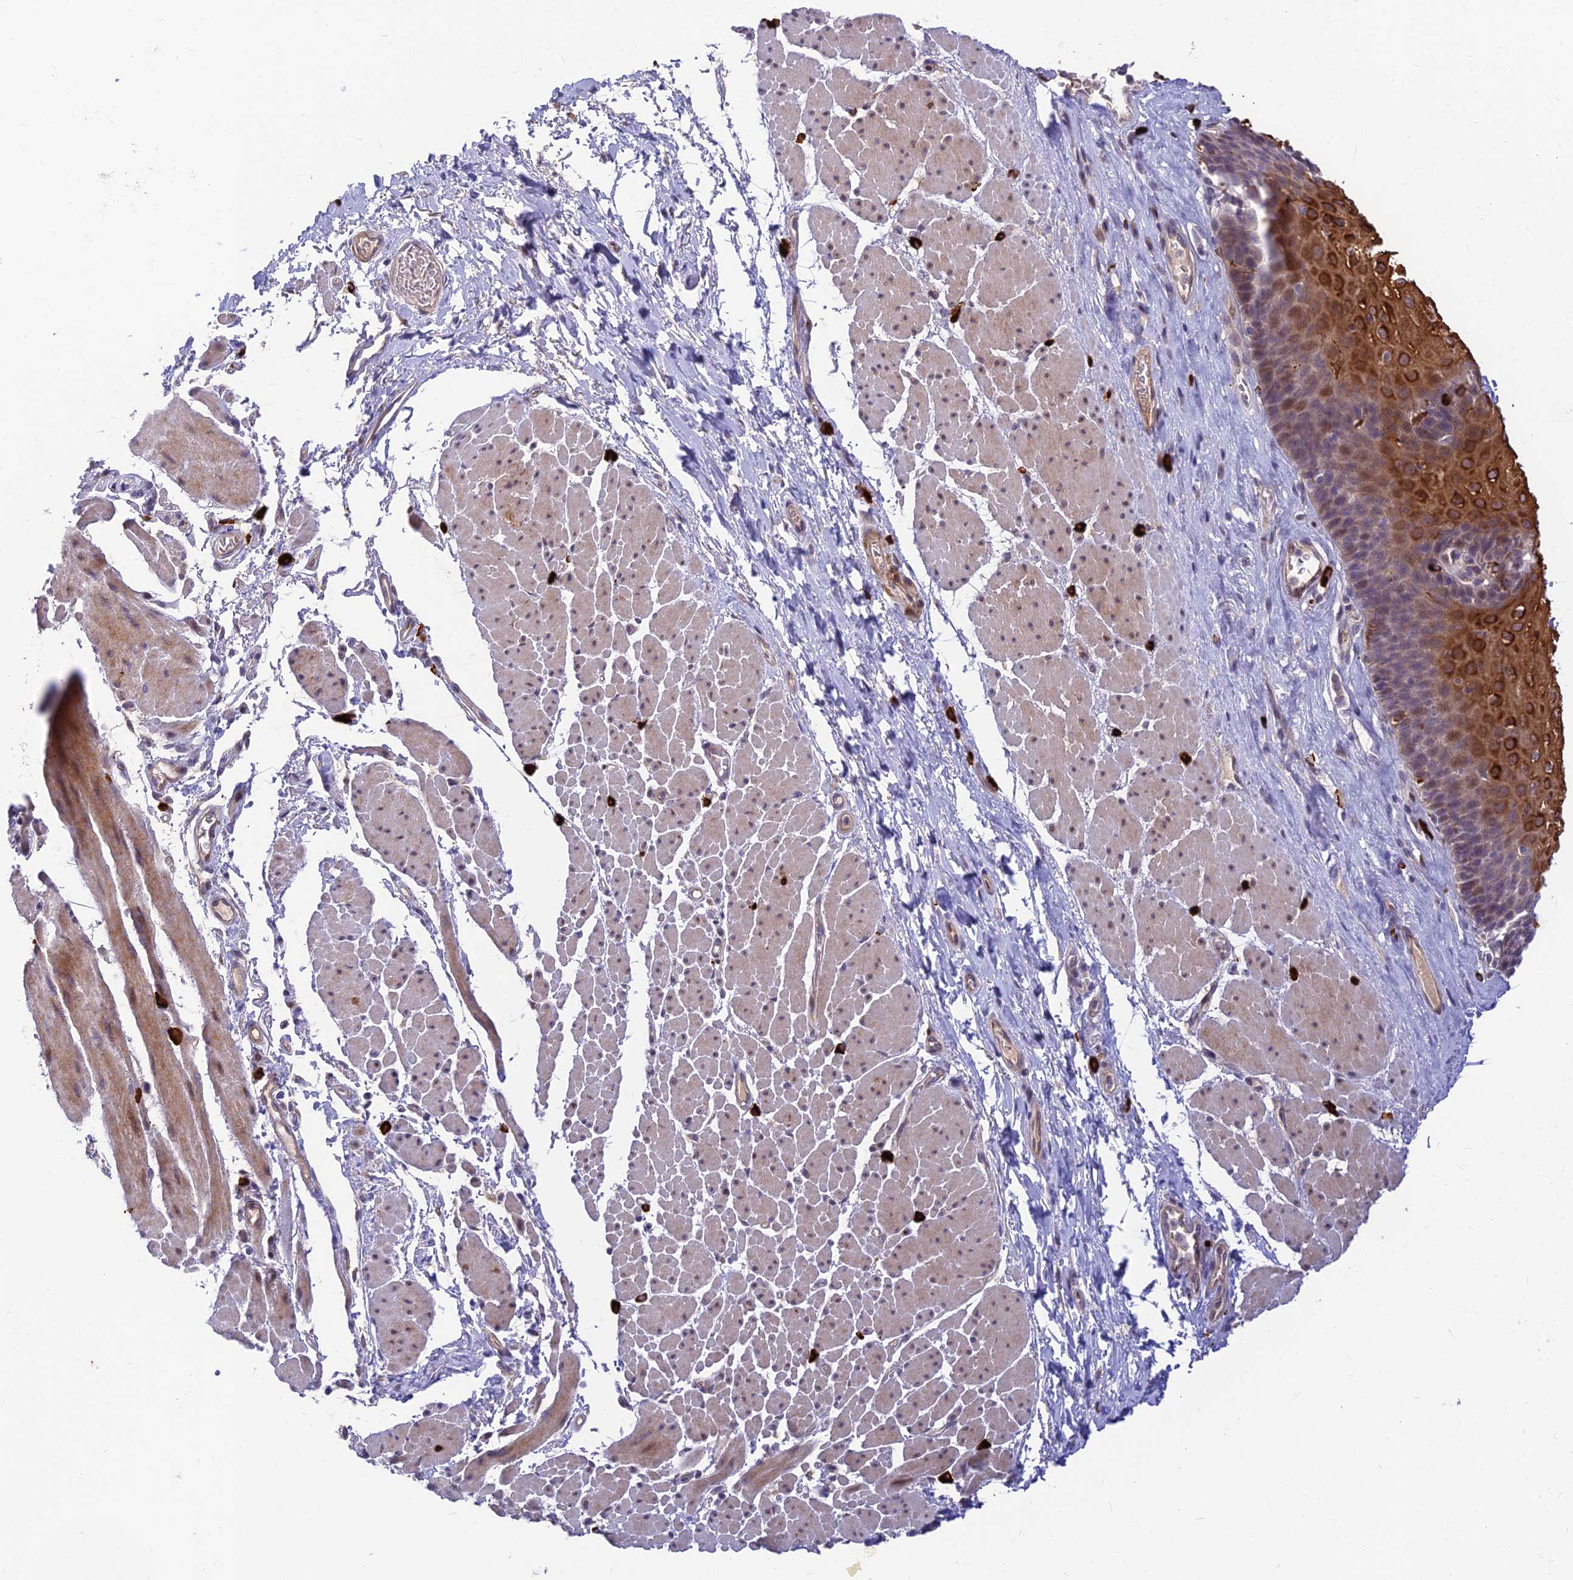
{"staining": {"intensity": "strong", "quantity": "<25%", "location": "cytoplasmic/membranous"}, "tissue": "esophagus", "cell_type": "Squamous epithelial cells", "image_type": "normal", "snomed": [{"axis": "morphology", "description": "Normal tissue, NOS"}, {"axis": "topography", "description": "Esophagus"}], "caption": "Protein expression by immunohistochemistry reveals strong cytoplasmic/membranous positivity in approximately <25% of squamous epithelial cells in benign esophagus.", "gene": "ASPDH", "patient": {"sex": "female", "age": 66}}